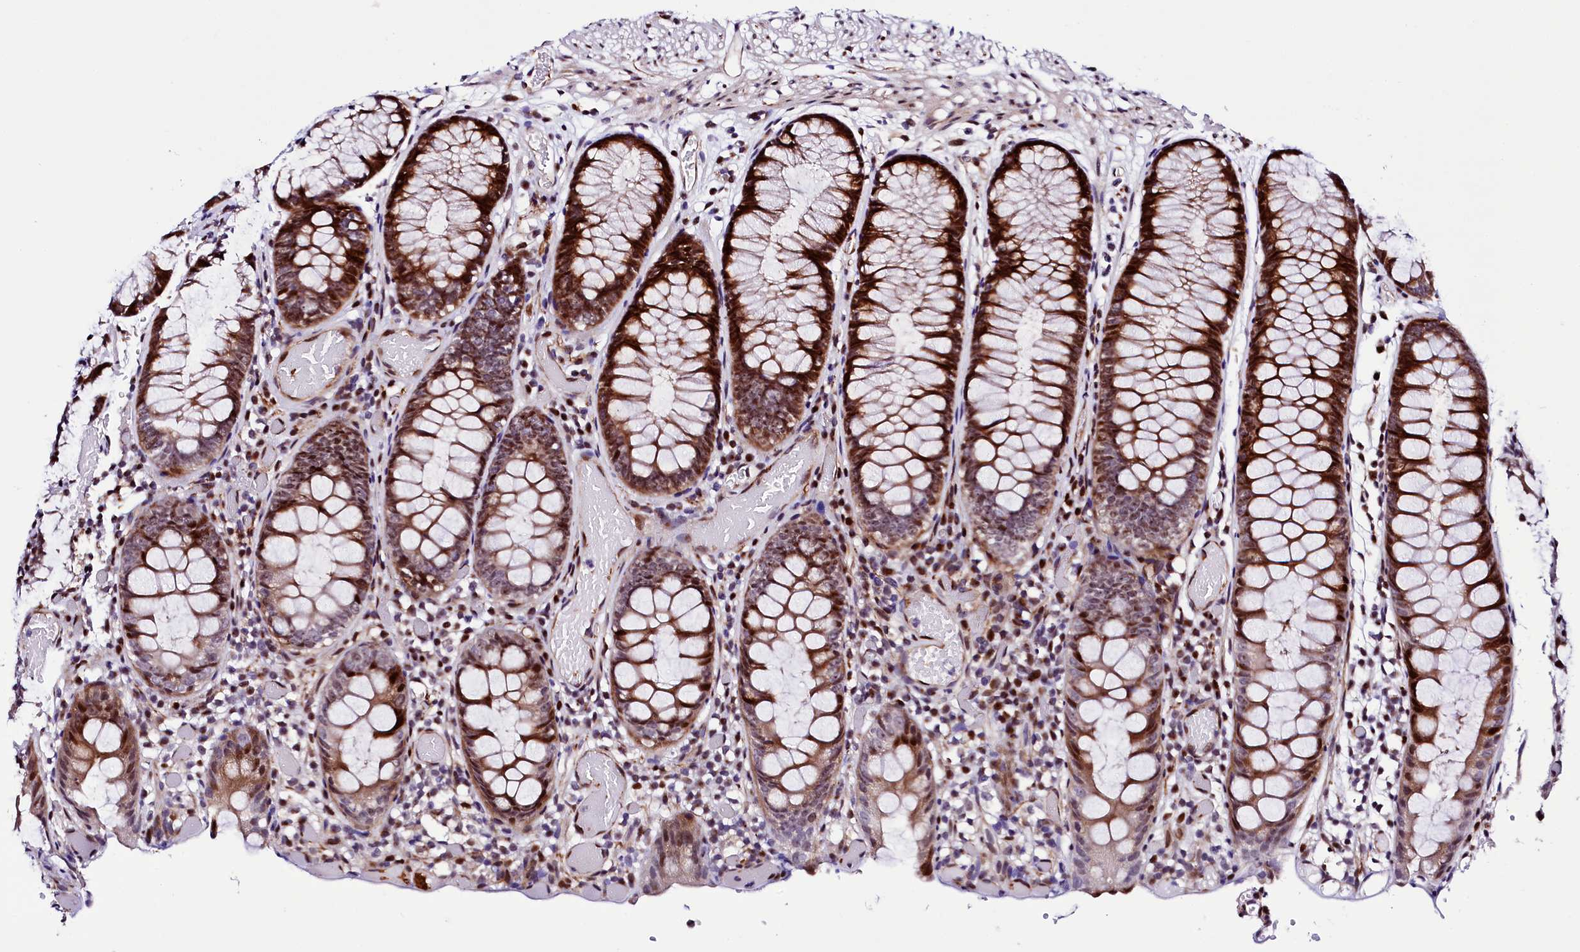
{"staining": {"intensity": "strong", "quantity": ">75%", "location": "cytoplasmic/membranous"}, "tissue": "colon", "cell_type": "Endothelial cells", "image_type": "normal", "snomed": [{"axis": "morphology", "description": "Normal tissue, NOS"}, {"axis": "topography", "description": "Colon"}], "caption": "IHC (DAB (3,3'-diaminobenzidine)) staining of normal human colon shows strong cytoplasmic/membranous protein expression in about >75% of endothelial cells.", "gene": "TRMT112", "patient": {"sex": "male", "age": 14}}